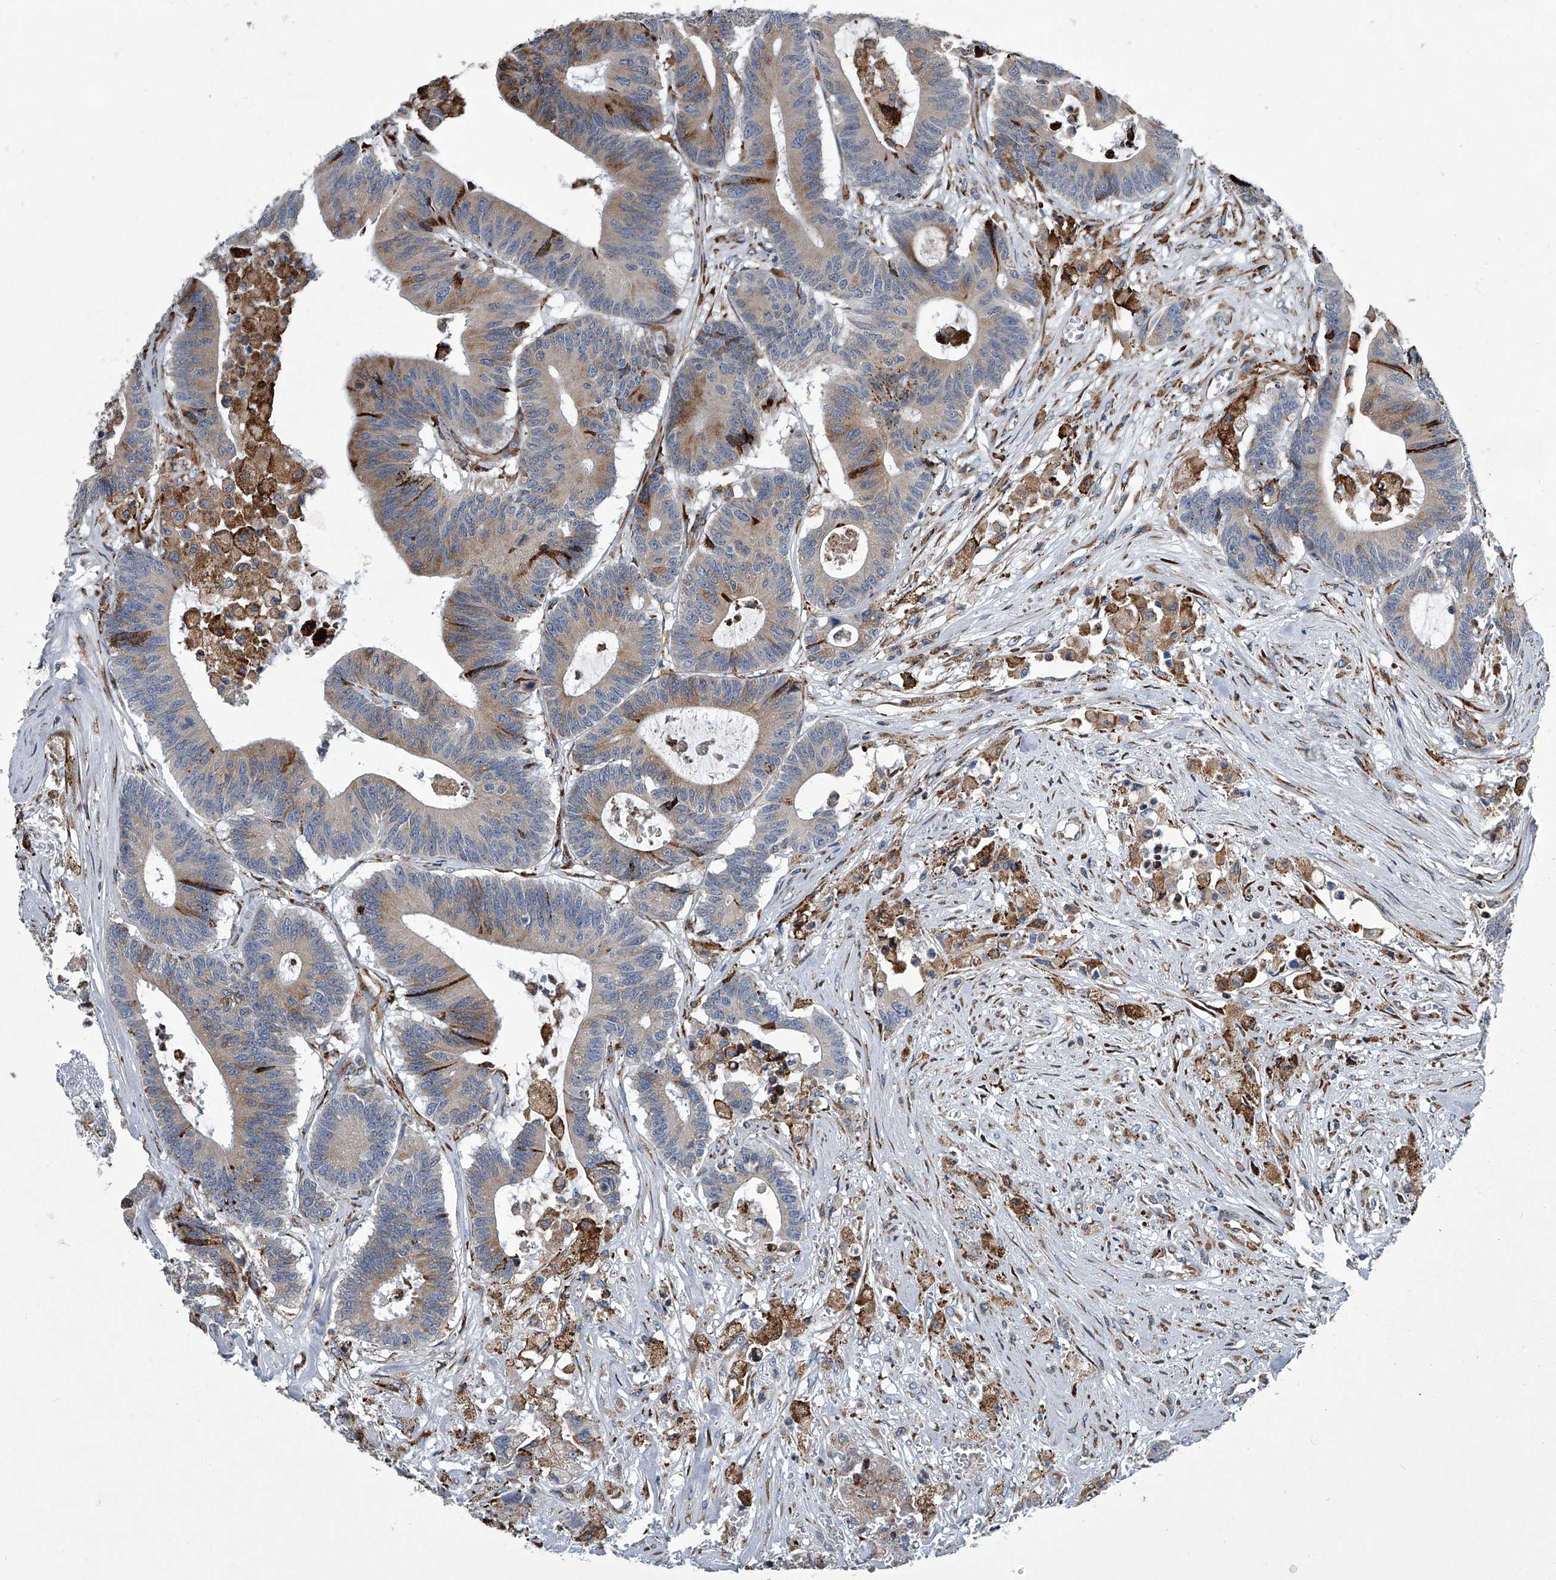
{"staining": {"intensity": "moderate", "quantity": "25%-75%", "location": "cytoplasmic/membranous"}, "tissue": "colorectal cancer", "cell_type": "Tumor cells", "image_type": "cancer", "snomed": [{"axis": "morphology", "description": "Adenocarcinoma, NOS"}, {"axis": "topography", "description": "Colon"}], "caption": "Tumor cells display moderate cytoplasmic/membranous staining in approximately 25%-75% of cells in colorectal cancer. Using DAB (brown) and hematoxylin (blue) stains, captured at high magnification using brightfield microscopy.", "gene": "TMEM63C", "patient": {"sex": "female", "age": 84}}